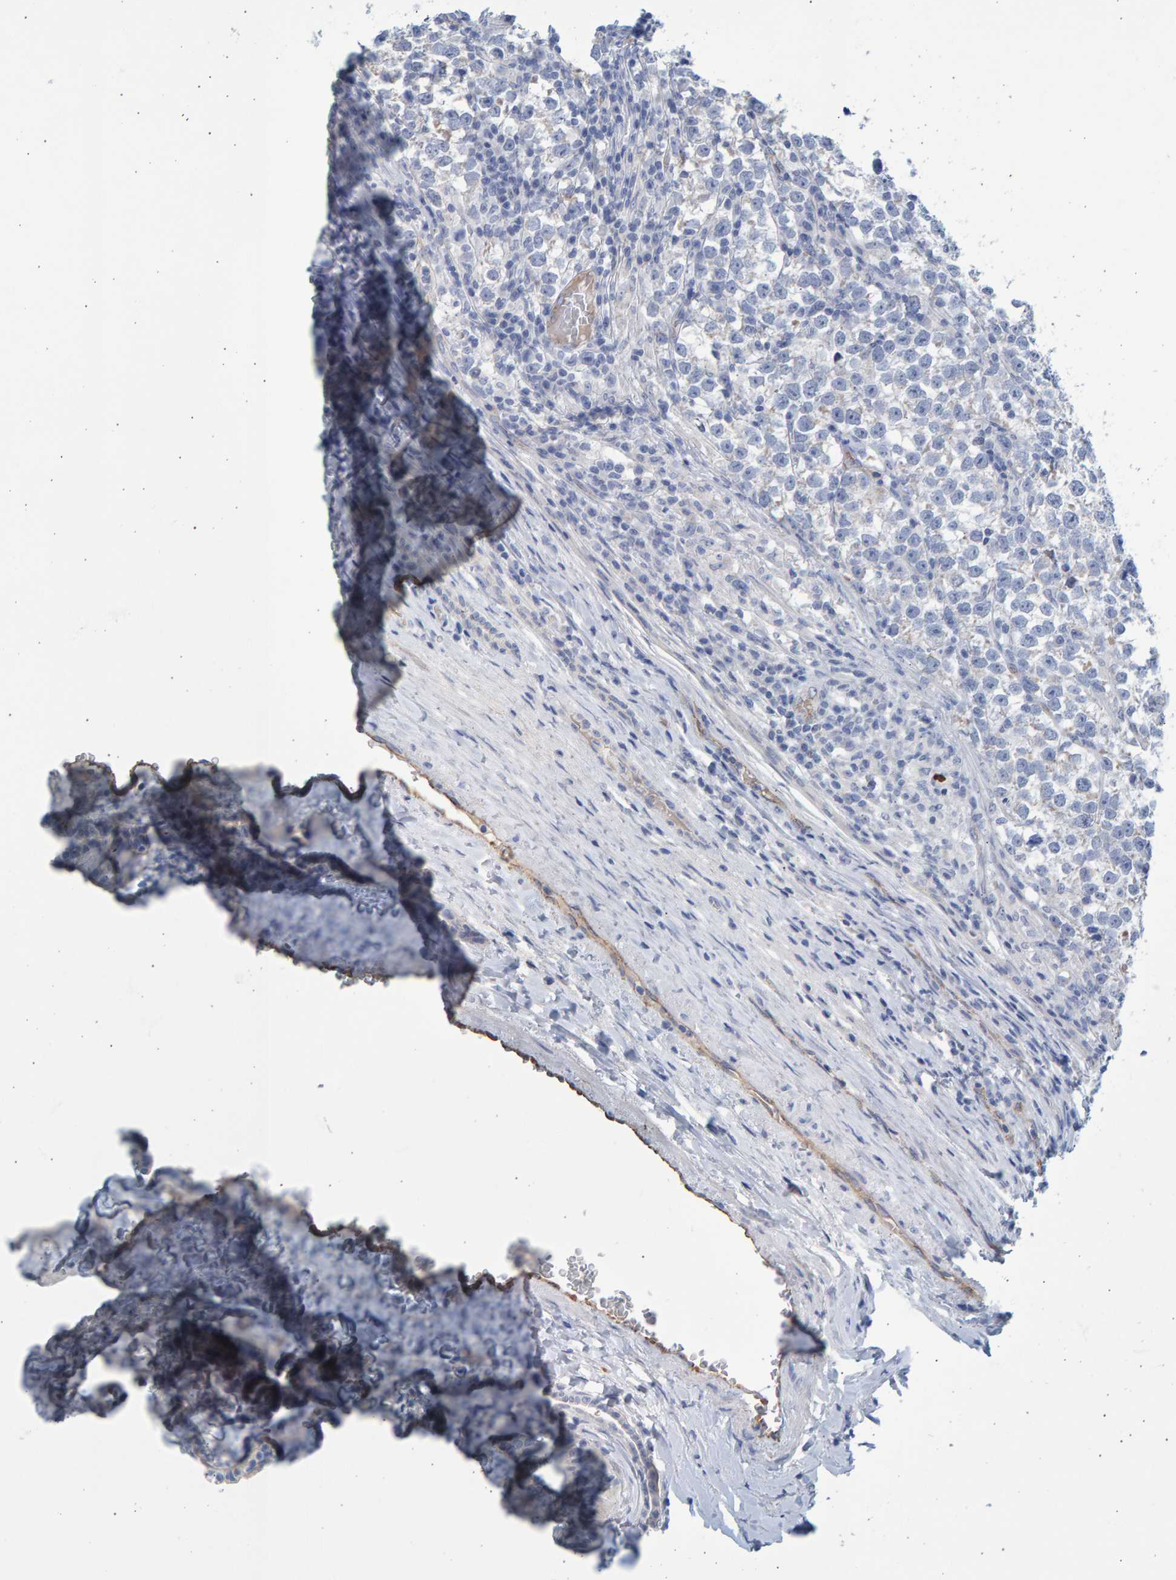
{"staining": {"intensity": "negative", "quantity": "none", "location": "none"}, "tissue": "testis cancer", "cell_type": "Tumor cells", "image_type": "cancer", "snomed": [{"axis": "morphology", "description": "Normal tissue, NOS"}, {"axis": "morphology", "description": "Seminoma, NOS"}, {"axis": "topography", "description": "Testis"}], "caption": "Histopathology image shows no protein staining in tumor cells of seminoma (testis) tissue.", "gene": "SLC34A3", "patient": {"sex": "male", "age": 43}}